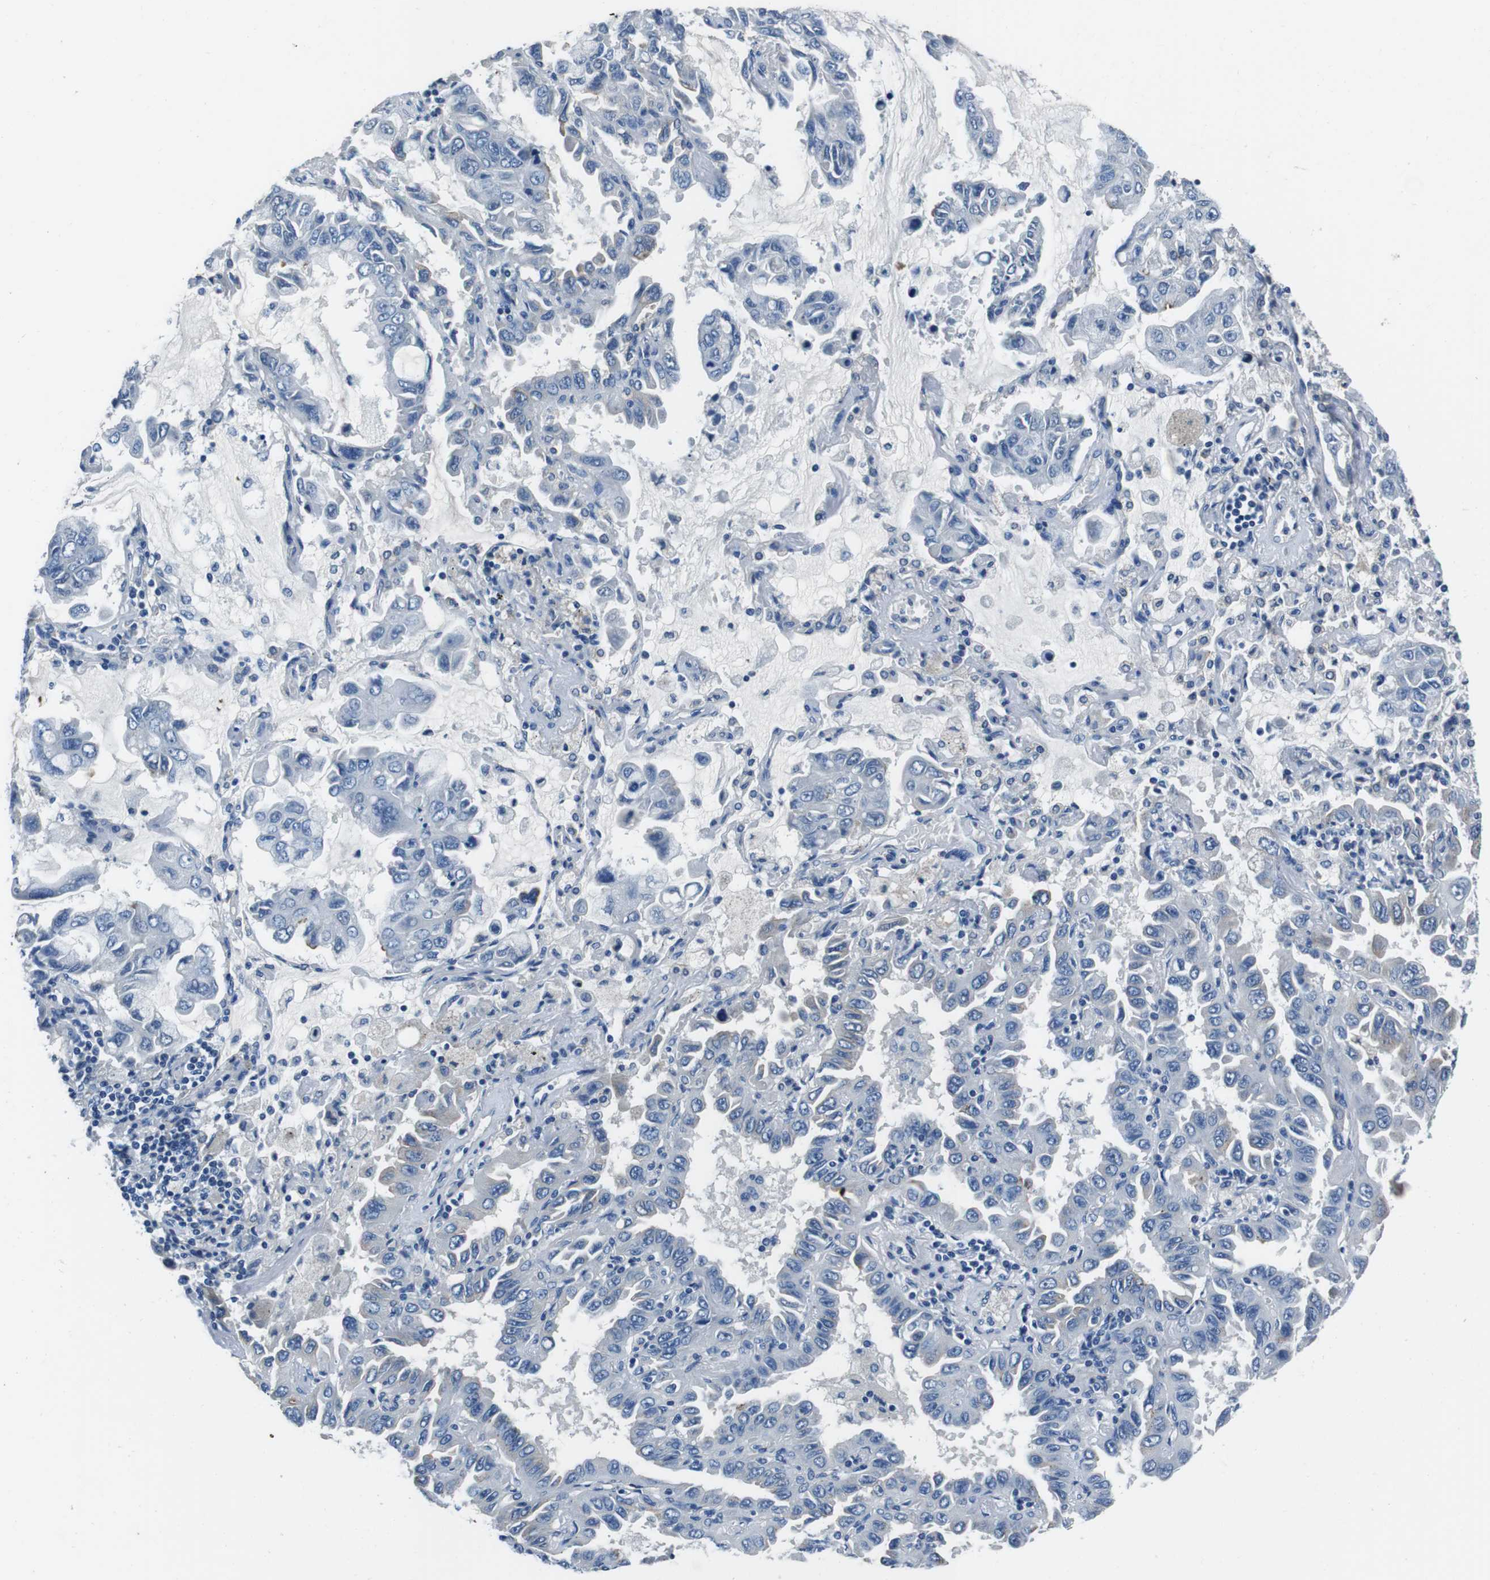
{"staining": {"intensity": "negative", "quantity": "none", "location": "none"}, "tissue": "lung cancer", "cell_type": "Tumor cells", "image_type": "cancer", "snomed": [{"axis": "morphology", "description": "Adenocarcinoma, NOS"}, {"axis": "topography", "description": "Lung"}], "caption": "An immunohistochemistry photomicrograph of lung adenocarcinoma is shown. There is no staining in tumor cells of lung adenocarcinoma.", "gene": "CASQ1", "patient": {"sex": "male", "age": 64}}